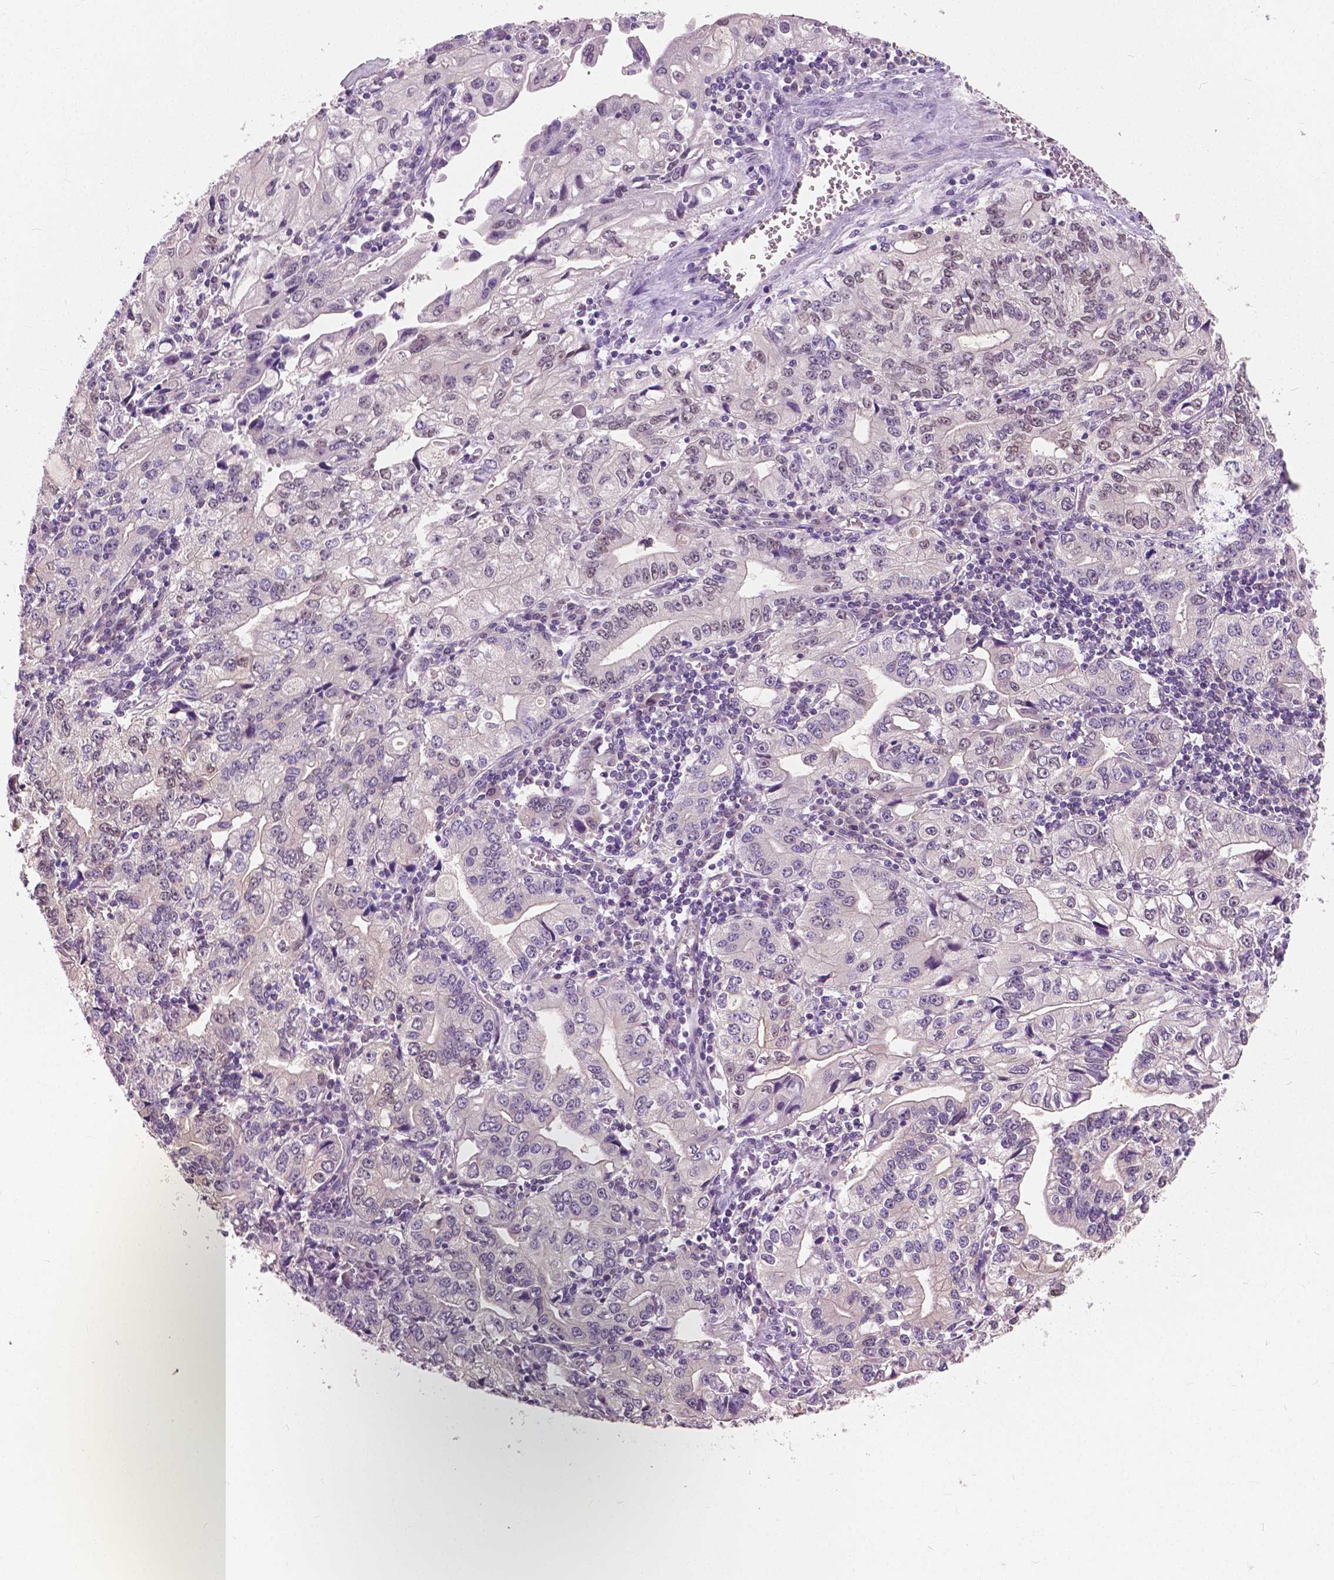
{"staining": {"intensity": "negative", "quantity": "none", "location": "none"}, "tissue": "stomach cancer", "cell_type": "Tumor cells", "image_type": "cancer", "snomed": [{"axis": "morphology", "description": "Adenocarcinoma, NOS"}, {"axis": "topography", "description": "Stomach, lower"}], "caption": "Tumor cells show no significant protein expression in stomach cancer. (Stains: DAB IHC with hematoxylin counter stain, Microscopy: brightfield microscopy at high magnification).", "gene": "TKFC", "patient": {"sex": "female", "age": 72}}